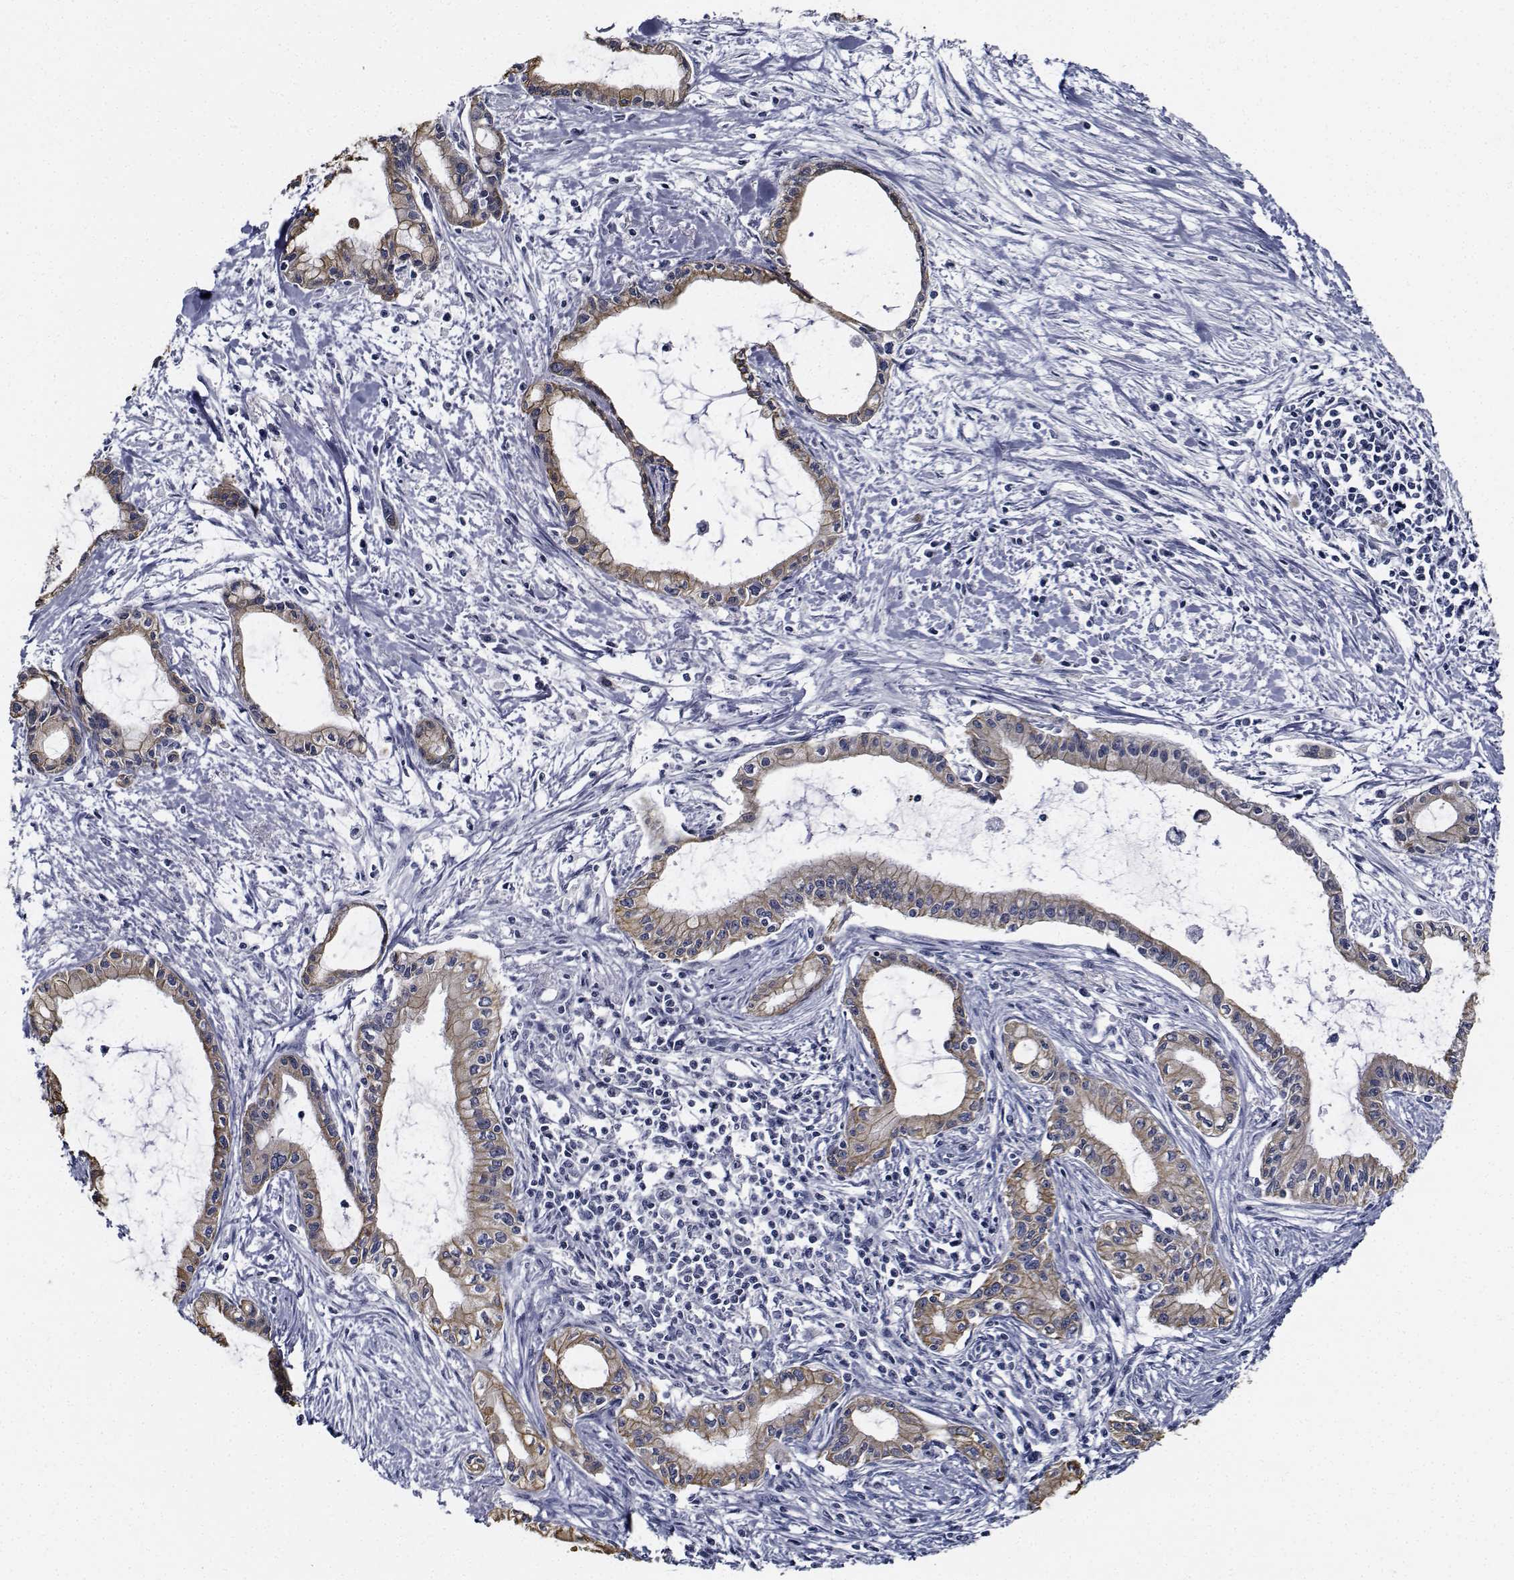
{"staining": {"intensity": "weak", "quantity": ">75%", "location": "cytoplasmic/membranous"}, "tissue": "pancreatic cancer", "cell_type": "Tumor cells", "image_type": "cancer", "snomed": [{"axis": "morphology", "description": "Adenocarcinoma, NOS"}, {"axis": "topography", "description": "Pancreas"}], "caption": "Immunohistochemistry histopathology image of human pancreatic cancer stained for a protein (brown), which reveals low levels of weak cytoplasmic/membranous staining in about >75% of tumor cells.", "gene": "NVL", "patient": {"sex": "male", "age": 48}}